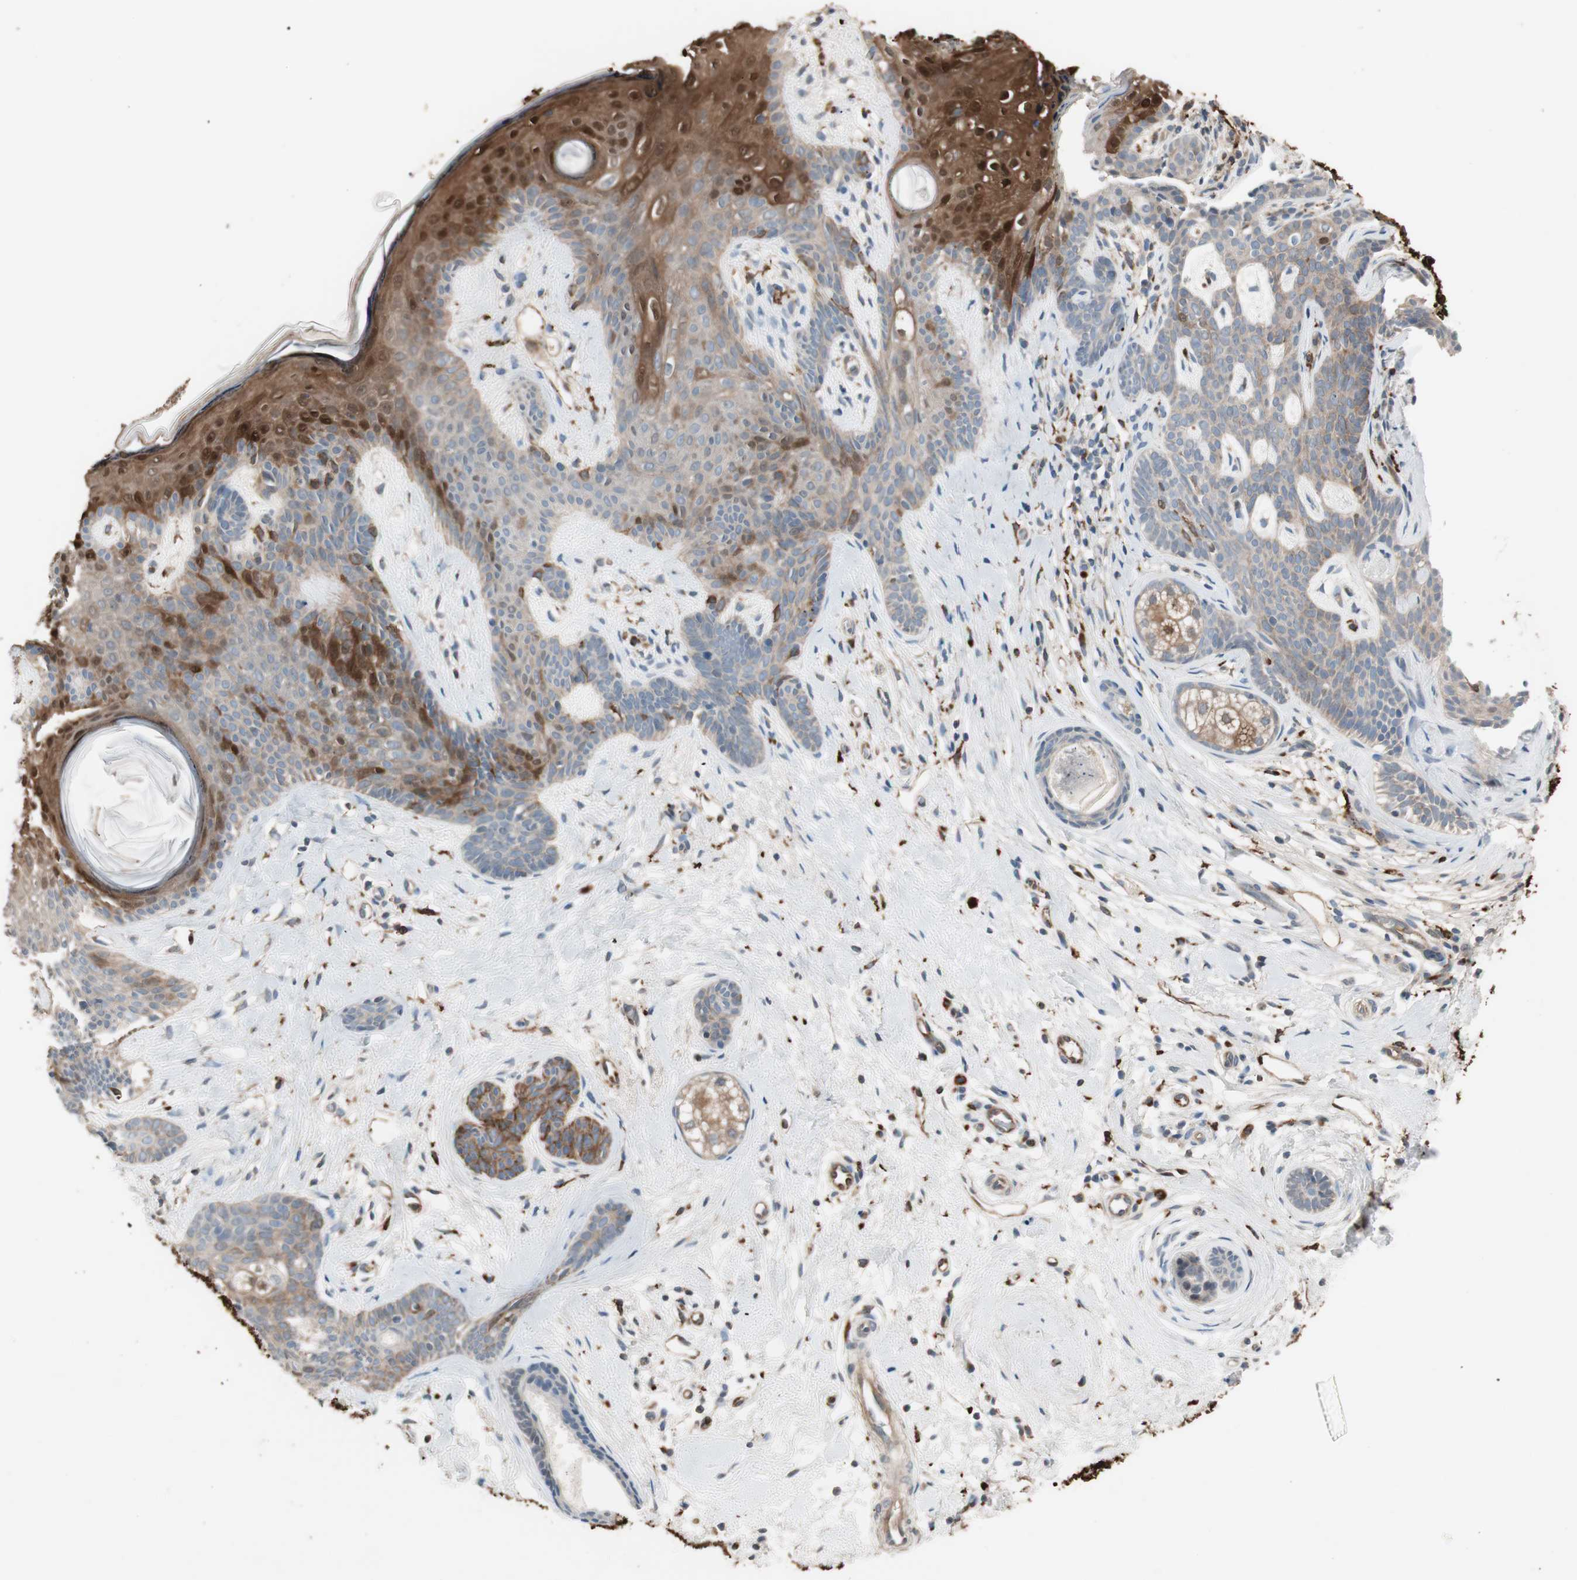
{"staining": {"intensity": "moderate", "quantity": ">75%", "location": "cytoplasmic/membranous"}, "tissue": "skin cancer", "cell_type": "Tumor cells", "image_type": "cancer", "snomed": [{"axis": "morphology", "description": "Developmental malformation"}, {"axis": "morphology", "description": "Basal cell carcinoma"}, {"axis": "topography", "description": "Skin"}], "caption": "Immunohistochemistry image of neoplastic tissue: basal cell carcinoma (skin) stained using IHC displays medium levels of moderate protein expression localized specifically in the cytoplasmic/membranous of tumor cells, appearing as a cytoplasmic/membranous brown color.", "gene": "STAB1", "patient": {"sex": "female", "age": 62}}